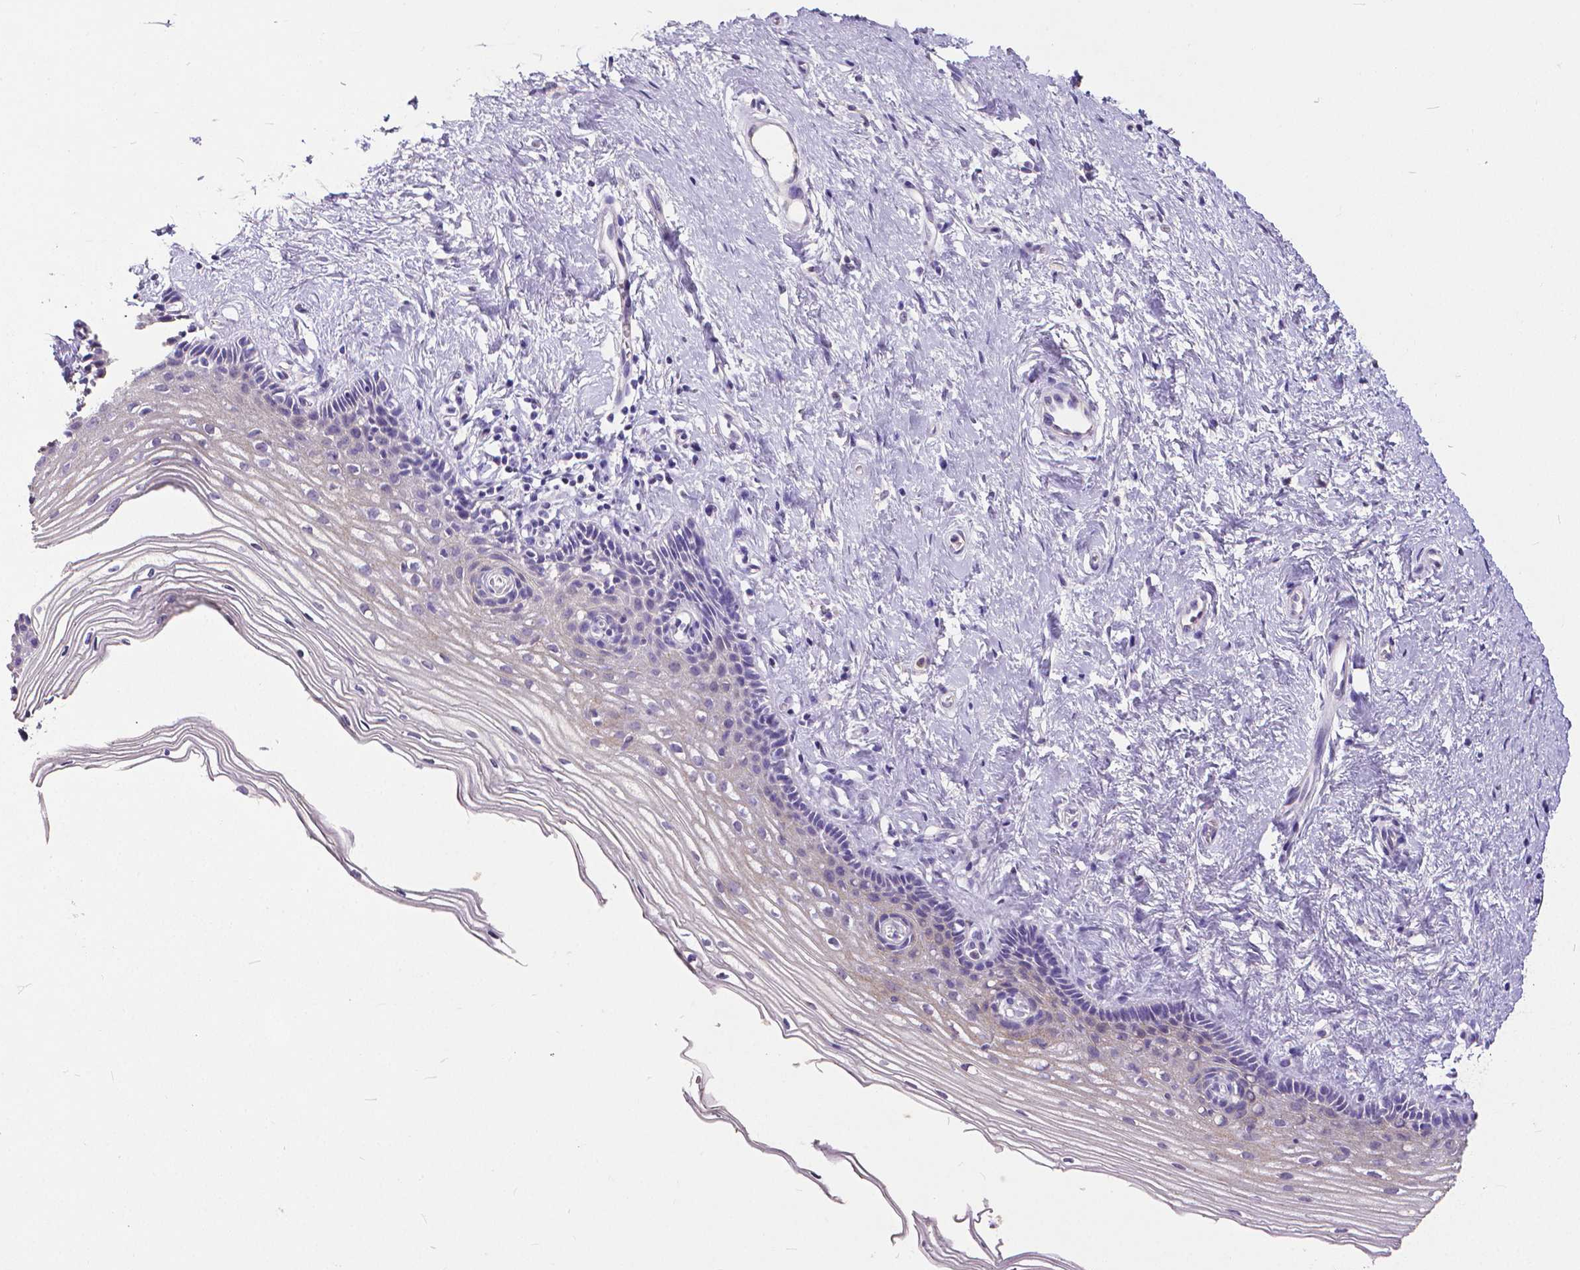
{"staining": {"intensity": "negative", "quantity": "none", "location": "none"}, "tissue": "cervix", "cell_type": "Glandular cells", "image_type": "normal", "snomed": [{"axis": "morphology", "description": "Normal tissue, NOS"}, {"axis": "topography", "description": "Cervix"}], "caption": "This is a histopathology image of immunohistochemistry staining of benign cervix, which shows no expression in glandular cells.", "gene": "OCLN", "patient": {"sex": "female", "age": 40}}